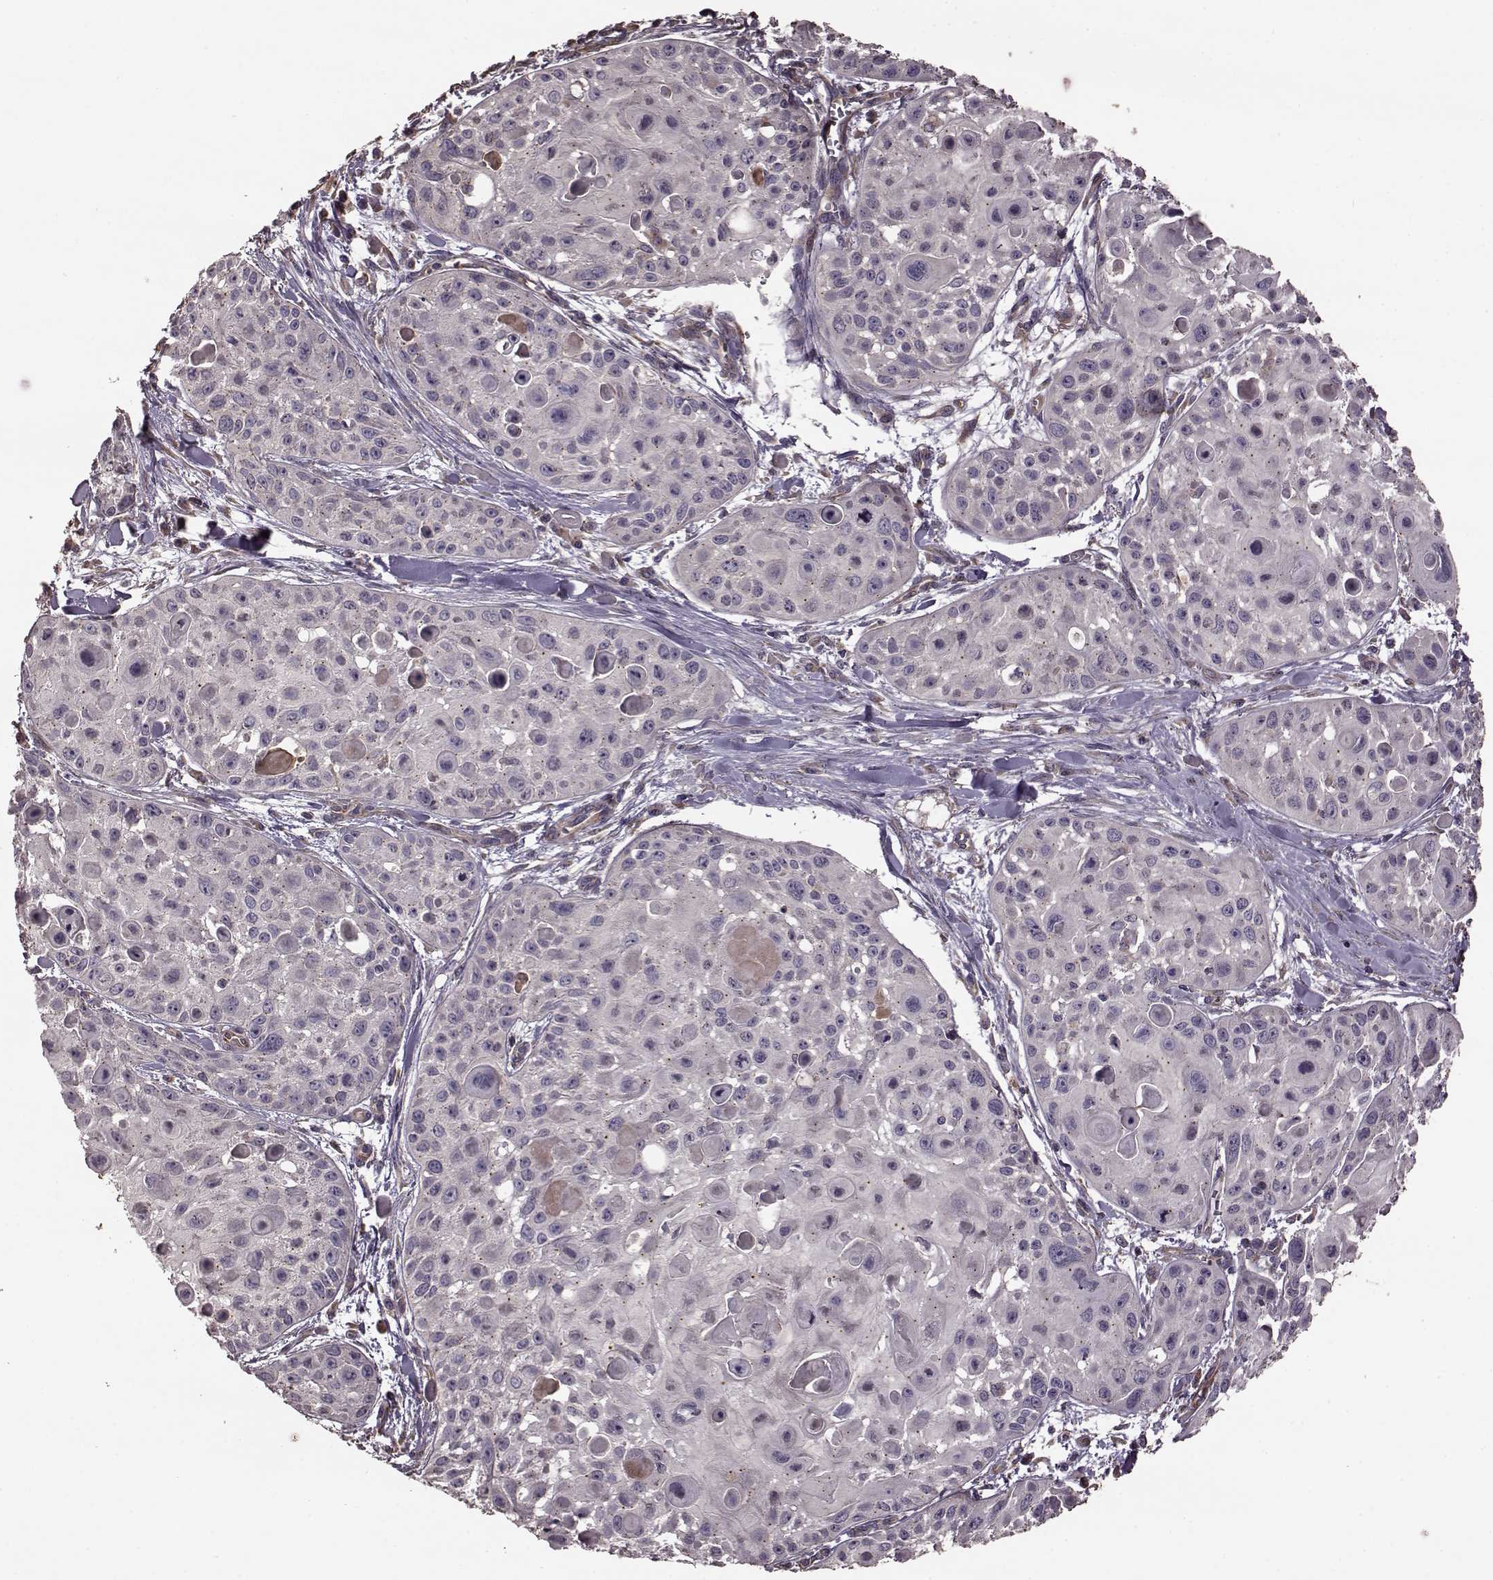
{"staining": {"intensity": "negative", "quantity": "none", "location": "none"}, "tissue": "skin cancer", "cell_type": "Tumor cells", "image_type": "cancer", "snomed": [{"axis": "morphology", "description": "Squamous cell carcinoma, NOS"}, {"axis": "topography", "description": "Skin"}, {"axis": "topography", "description": "Anal"}], "caption": "The micrograph shows no significant staining in tumor cells of skin cancer (squamous cell carcinoma).", "gene": "NTF3", "patient": {"sex": "female", "age": 75}}